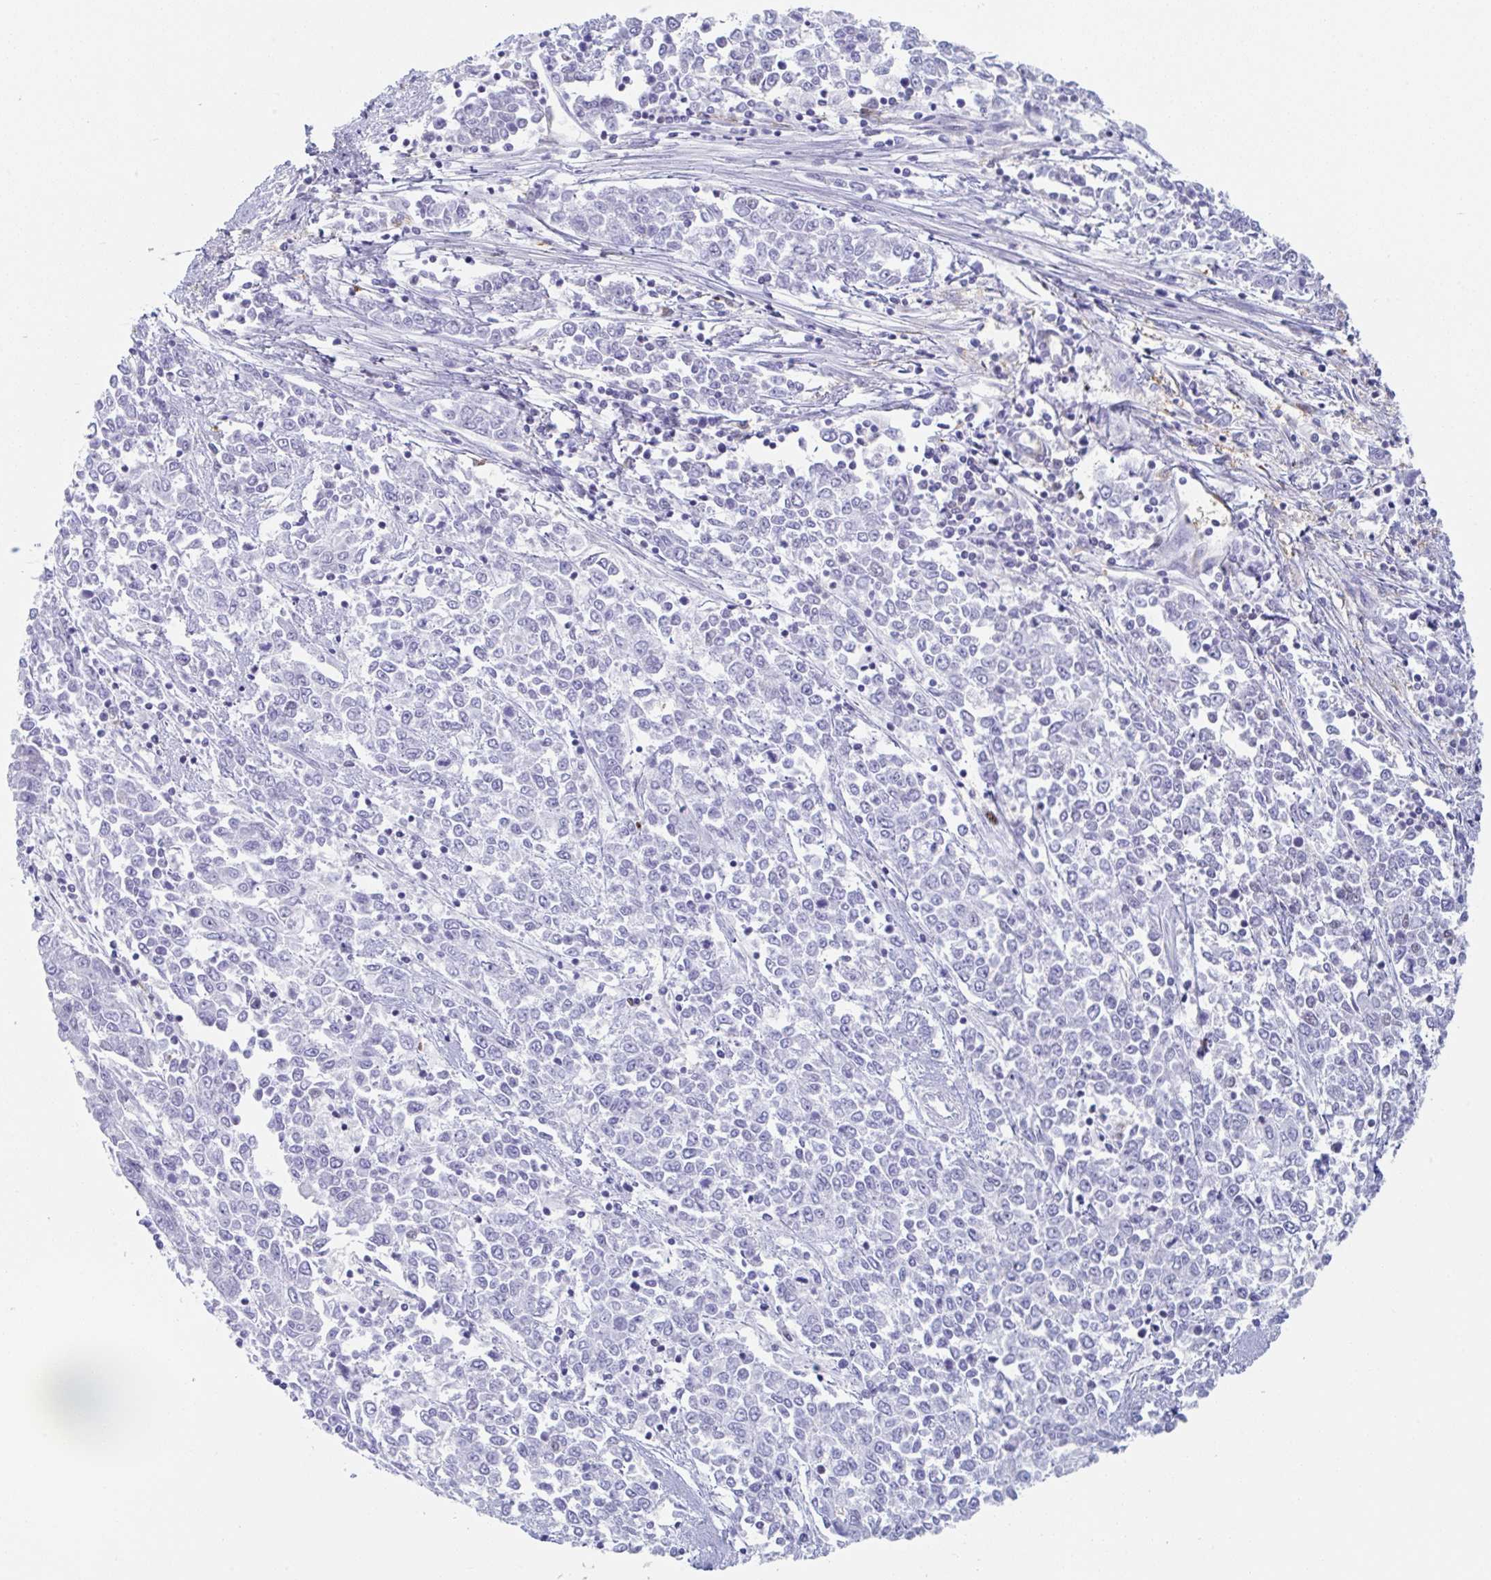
{"staining": {"intensity": "negative", "quantity": "none", "location": "none"}, "tissue": "endometrial cancer", "cell_type": "Tumor cells", "image_type": "cancer", "snomed": [{"axis": "morphology", "description": "Adenocarcinoma, NOS"}, {"axis": "topography", "description": "Endometrium"}], "caption": "High magnification brightfield microscopy of endometrial adenocarcinoma stained with DAB (brown) and counterstained with hematoxylin (blue): tumor cells show no significant expression.", "gene": "AMPD2", "patient": {"sex": "female", "age": 50}}